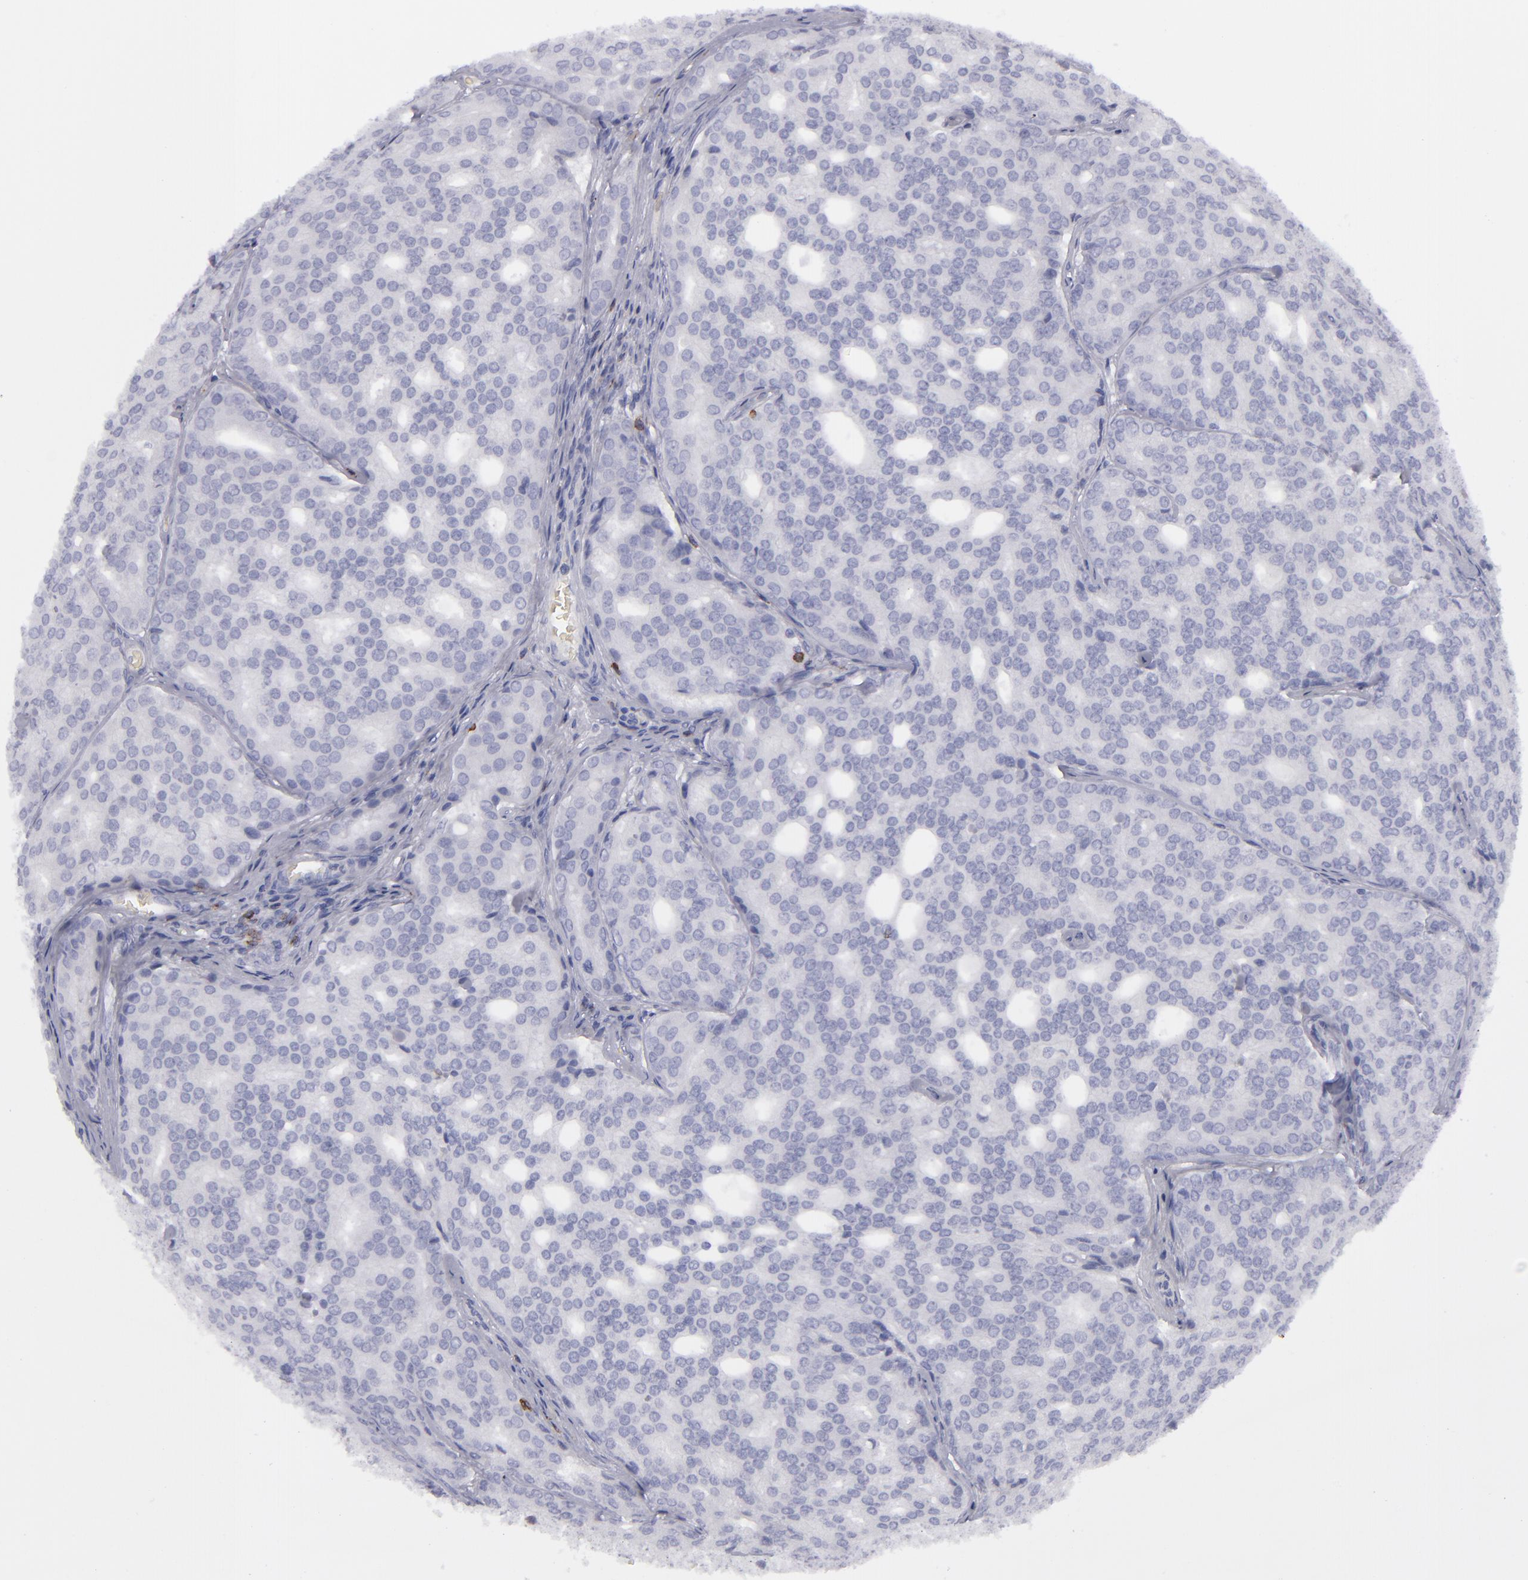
{"staining": {"intensity": "negative", "quantity": "none", "location": "none"}, "tissue": "prostate cancer", "cell_type": "Tumor cells", "image_type": "cancer", "snomed": [{"axis": "morphology", "description": "Adenocarcinoma, High grade"}, {"axis": "topography", "description": "Prostate"}], "caption": "Tumor cells show no significant protein expression in prostate high-grade adenocarcinoma. Nuclei are stained in blue.", "gene": "CD27", "patient": {"sex": "male", "age": 64}}